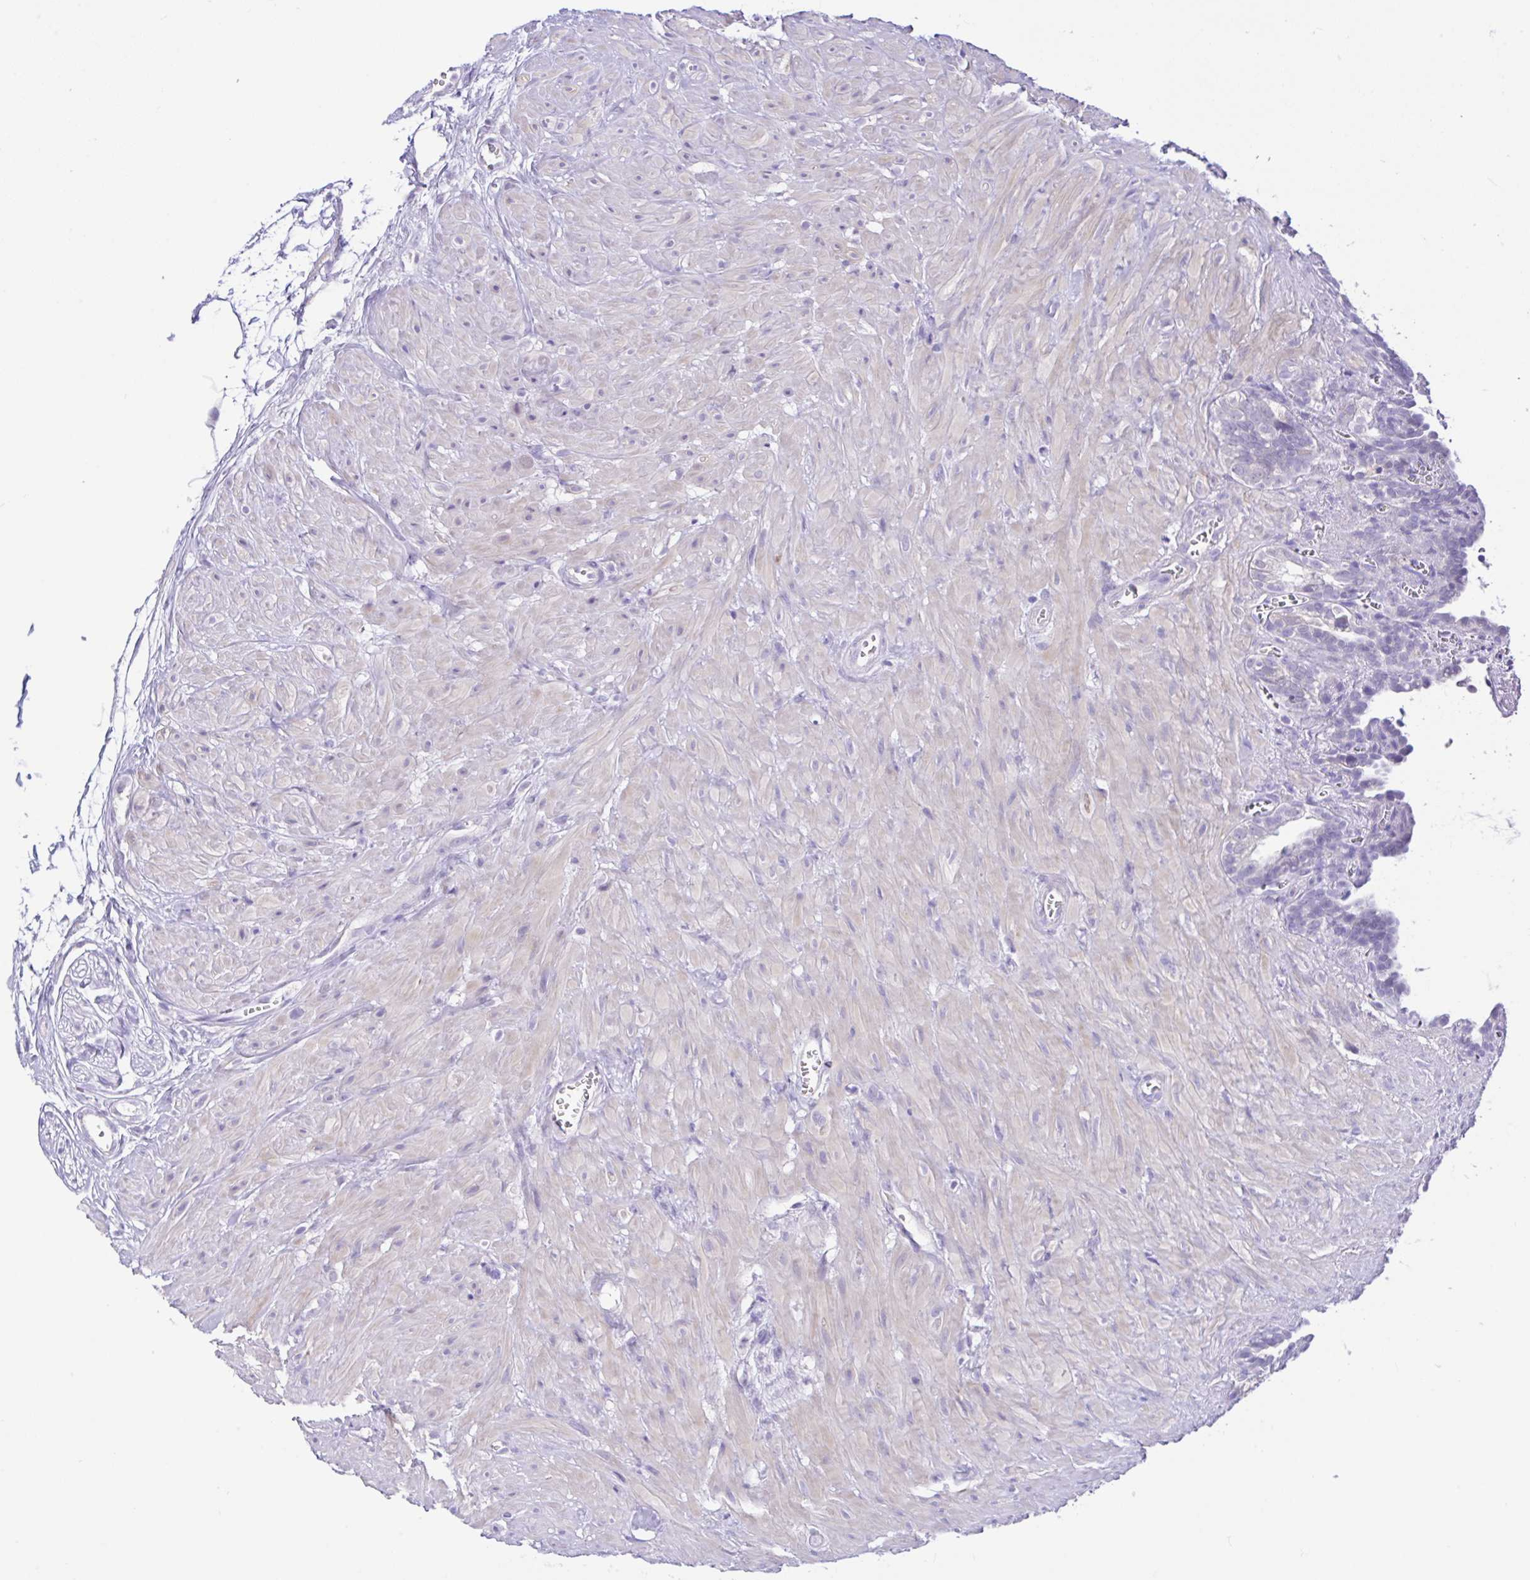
{"staining": {"intensity": "negative", "quantity": "none", "location": "none"}, "tissue": "seminal vesicle", "cell_type": "Glandular cells", "image_type": "normal", "snomed": [{"axis": "morphology", "description": "Normal tissue, NOS"}, {"axis": "topography", "description": "Seminal veicle"}], "caption": "Immunohistochemical staining of unremarkable human seminal vesicle exhibits no significant expression in glandular cells. (Stains: DAB (3,3'-diaminobenzidine) immunohistochemistry (IHC) with hematoxylin counter stain, Microscopy: brightfield microscopy at high magnification).", "gene": "ANO4", "patient": {"sex": "male", "age": 76}}